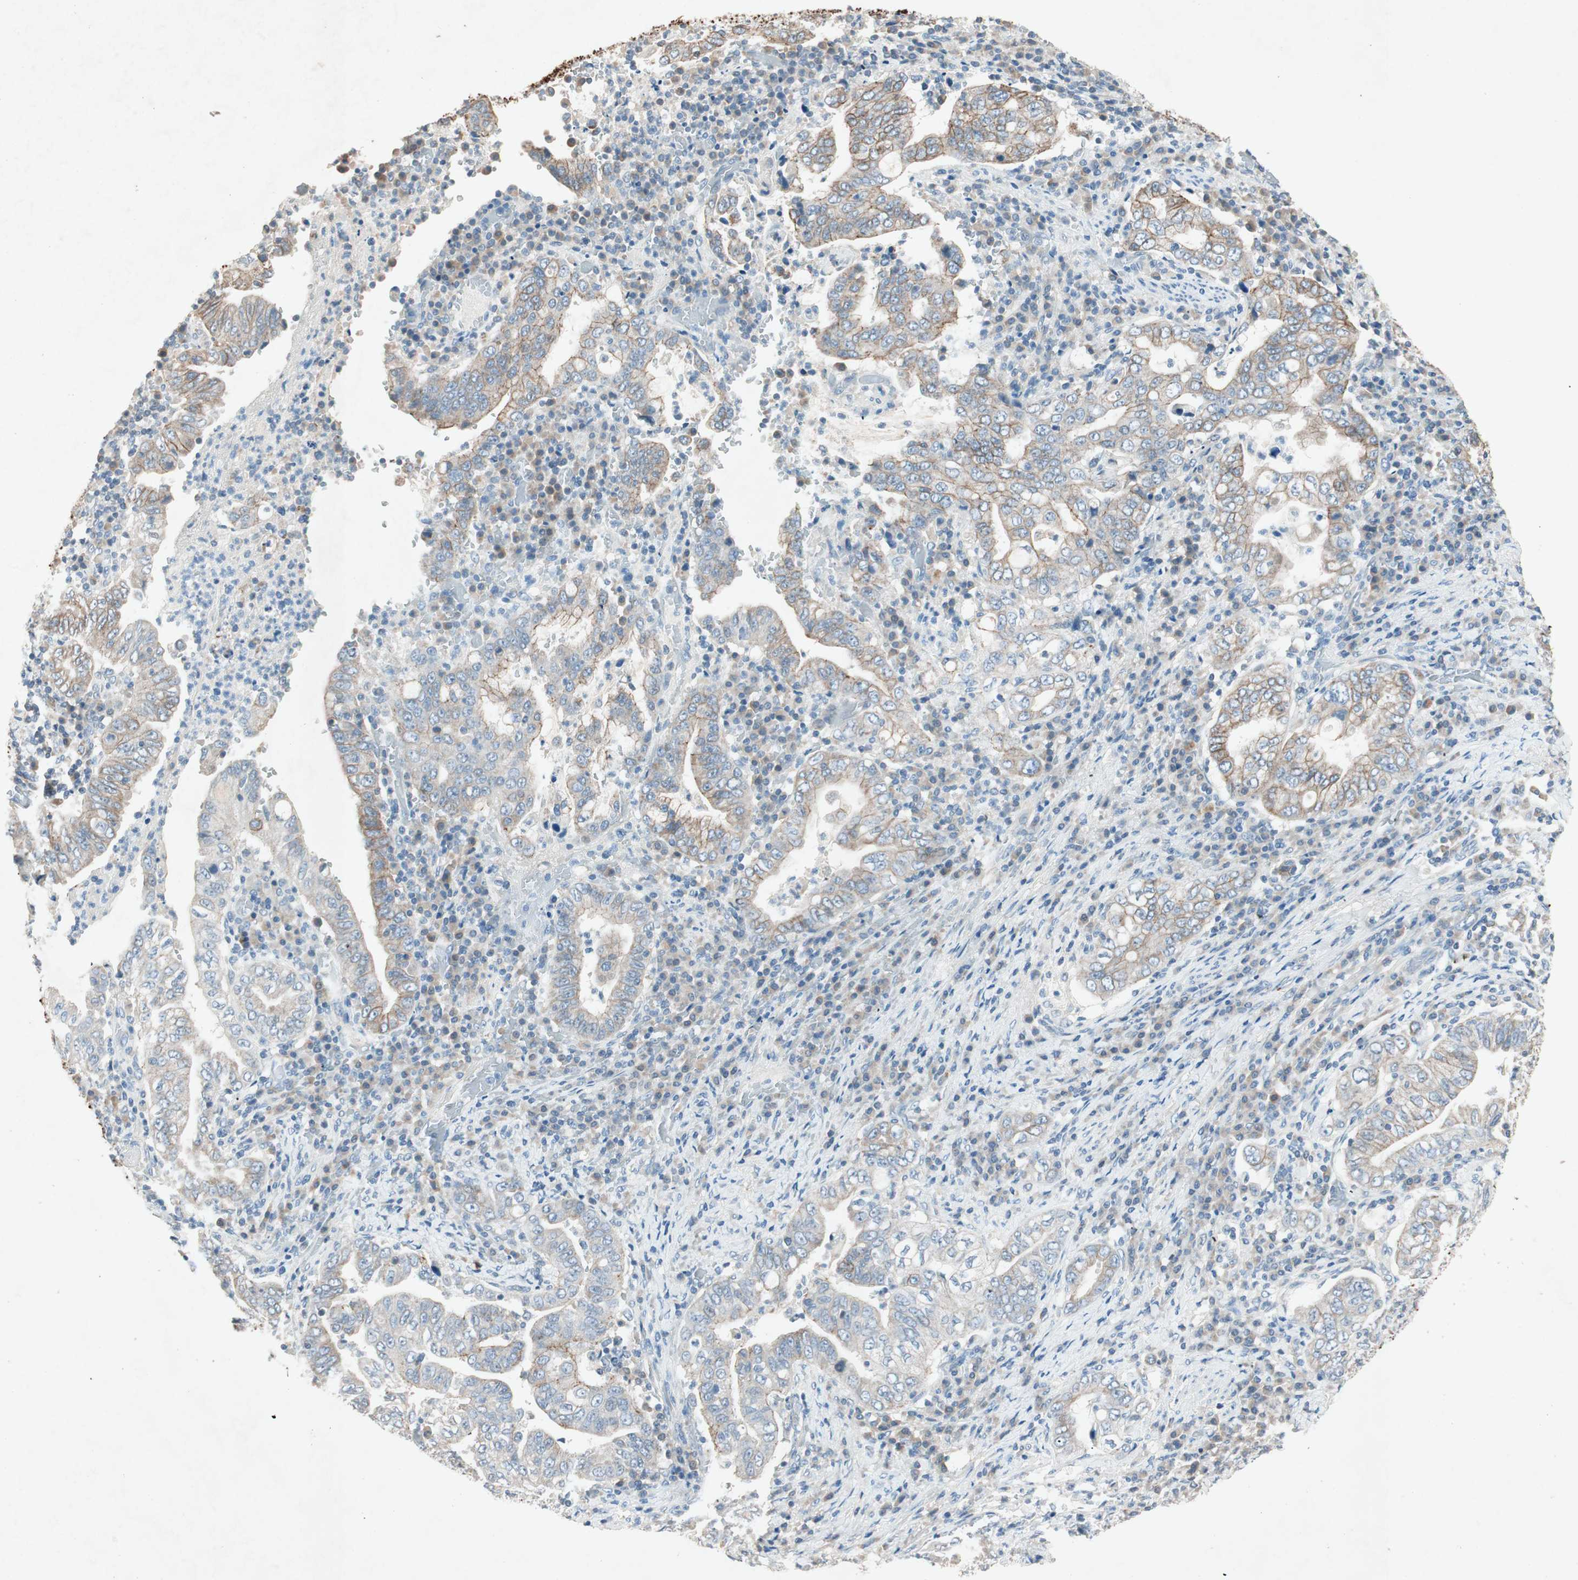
{"staining": {"intensity": "weak", "quantity": "25%-75%", "location": "cytoplasmic/membranous"}, "tissue": "stomach cancer", "cell_type": "Tumor cells", "image_type": "cancer", "snomed": [{"axis": "morphology", "description": "Normal tissue, NOS"}, {"axis": "morphology", "description": "Adenocarcinoma, NOS"}, {"axis": "topography", "description": "Esophagus"}, {"axis": "topography", "description": "Stomach, upper"}, {"axis": "topography", "description": "Peripheral nerve tissue"}], "caption": "Weak cytoplasmic/membranous expression for a protein is present in about 25%-75% of tumor cells of stomach adenocarcinoma using immunohistochemistry.", "gene": "NKAIN1", "patient": {"sex": "male", "age": 62}}